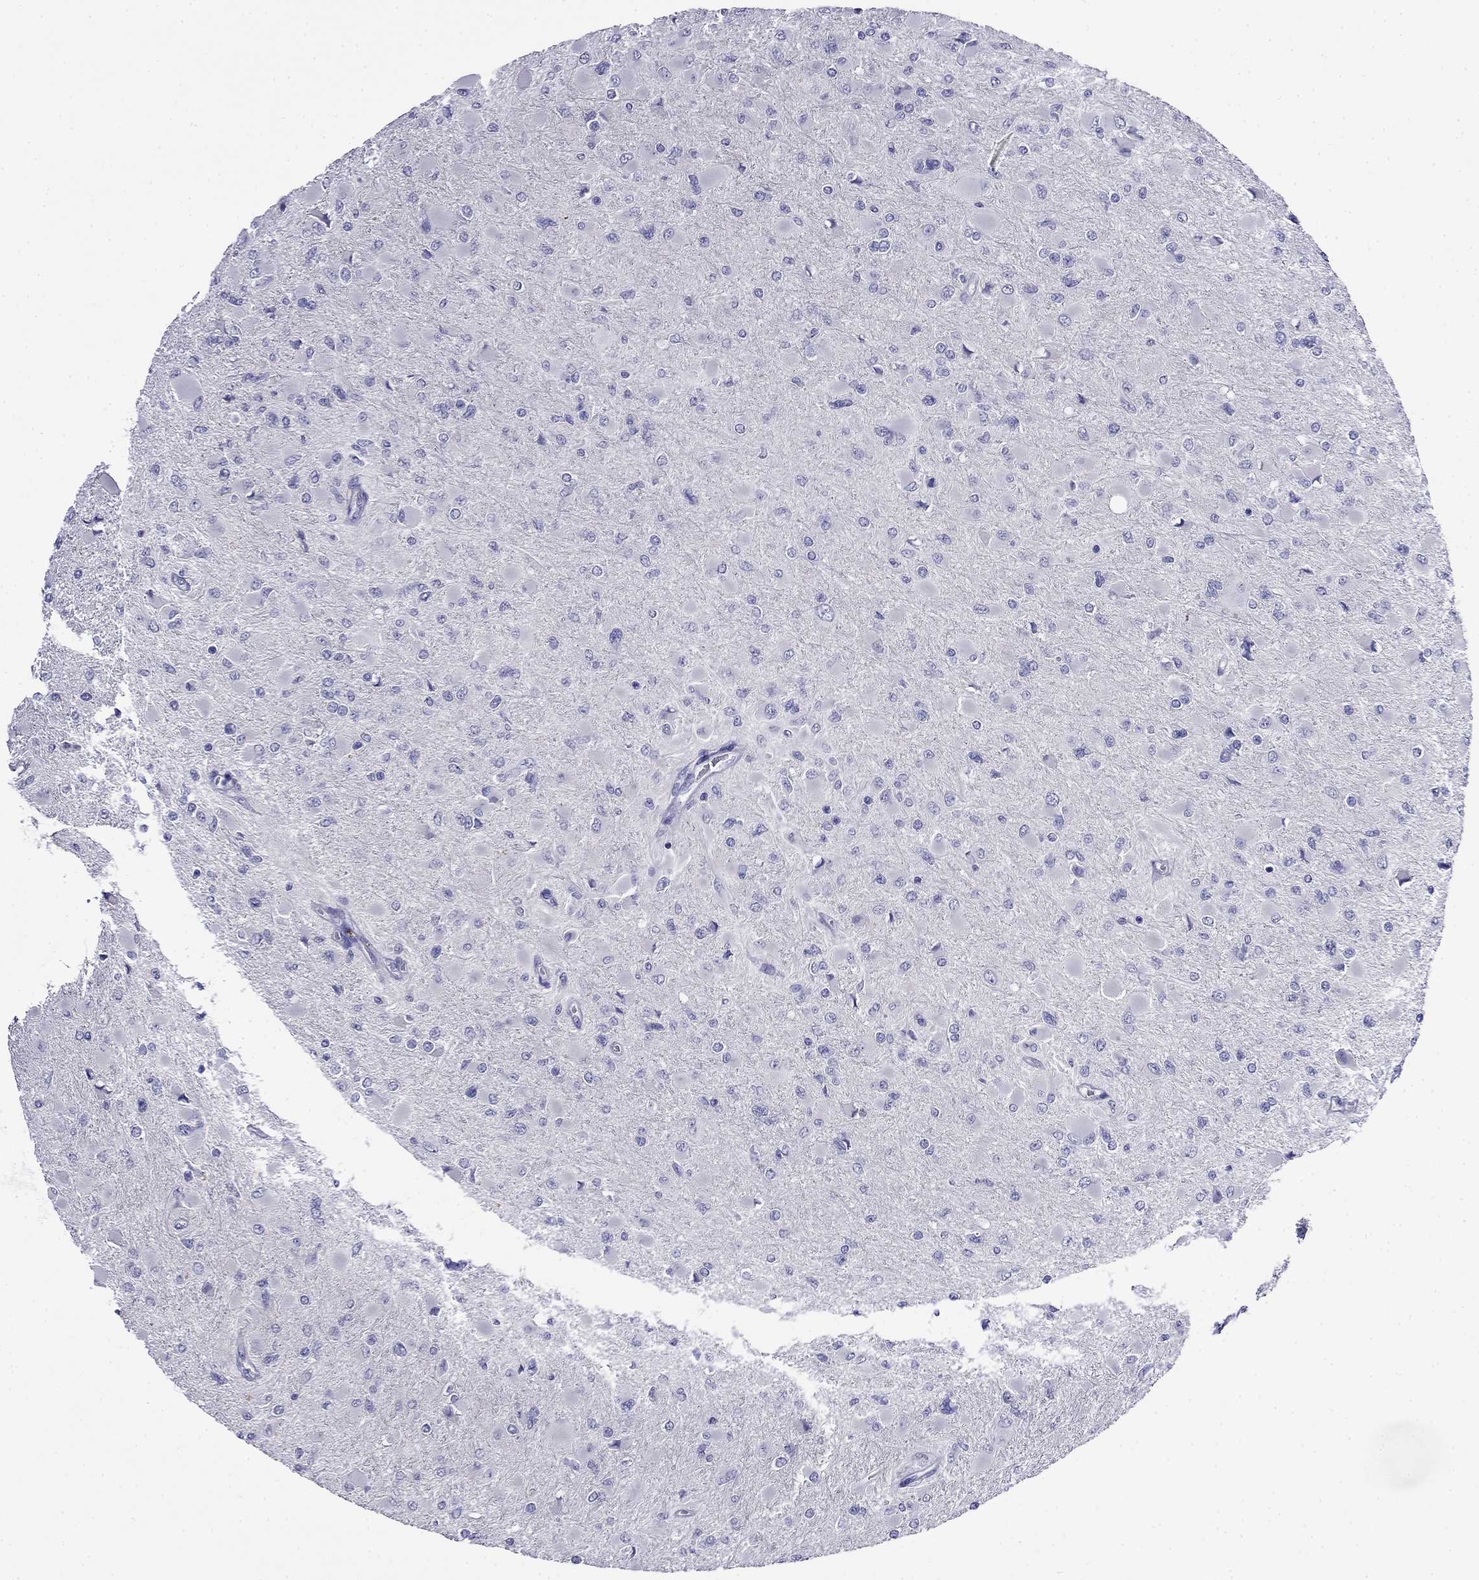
{"staining": {"intensity": "negative", "quantity": "none", "location": "none"}, "tissue": "glioma", "cell_type": "Tumor cells", "image_type": "cancer", "snomed": [{"axis": "morphology", "description": "Glioma, malignant, High grade"}, {"axis": "topography", "description": "Cerebral cortex"}], "caption": "This is a image of immunohistochemistry staining of malignant glioma (high-grade), which shows no positivity in tumor cells. The staining is performed using DAB (3,3'-diaminobenzidine) brown chromogen with nuclei counter-stained in using hematoxylin.", "gene": "MYO15A", "patient": {"sex": "female", "age": 36}}